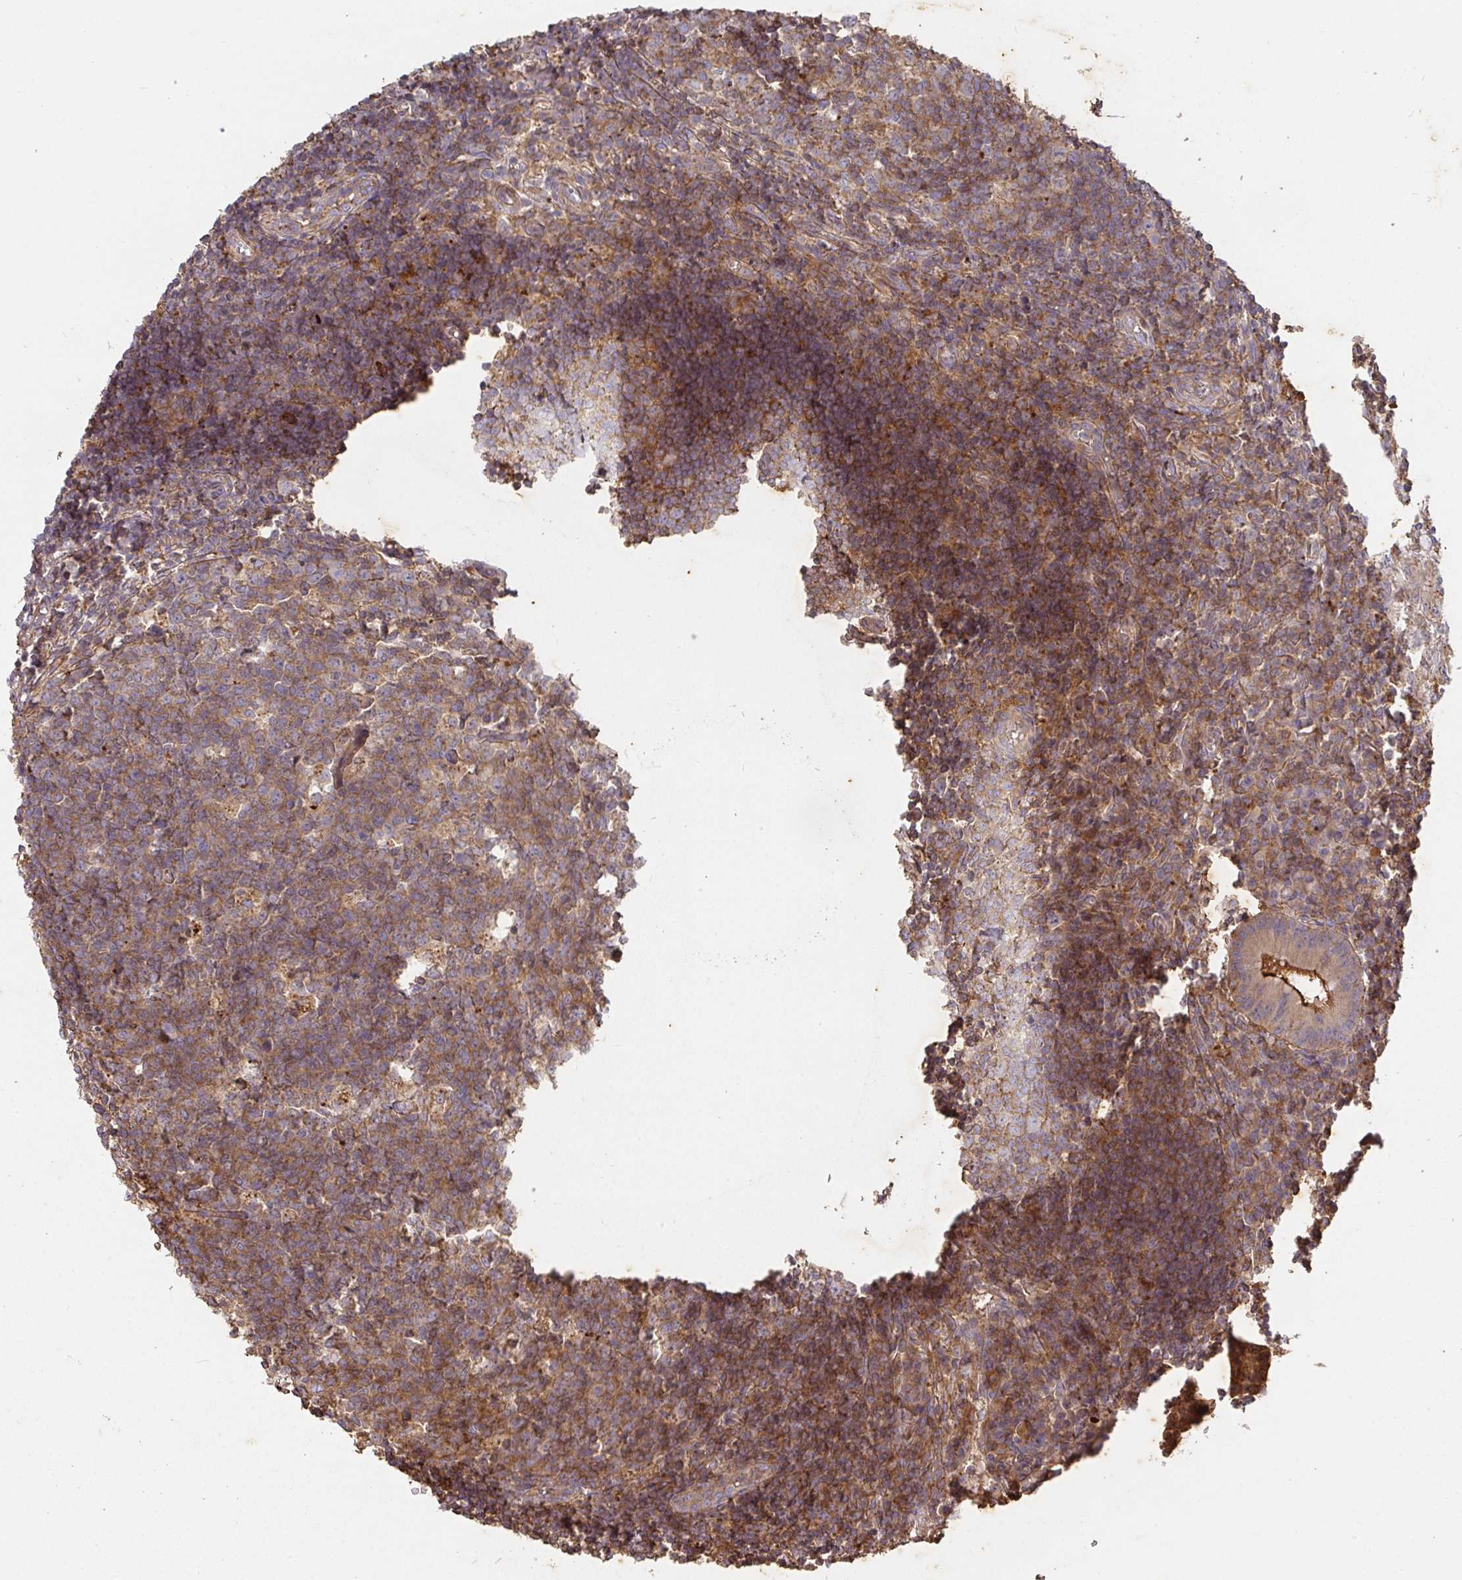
{"staining": {"intensity": "strong", "quantity": "25%-75%", "location": "cytoplasmic/membranous"}, "tissue": "appendix", "cell_type": "Glandular cells", "image_type": "normal", "snomed": [{"axis": "morphology", "description": "Normal tissue, NOS"}, {"axis": "topography", "description": "Appendix"}], "caption": "This histopathology image demonstrates immunohistochemistry (IHC) staining of unremarkable human appendix, with high strong cytoplasmic/membranous expression in about 25%-75% of glandular cells.", "gene": "TNMD", "patient": {"sex": "male", "age": 18}}